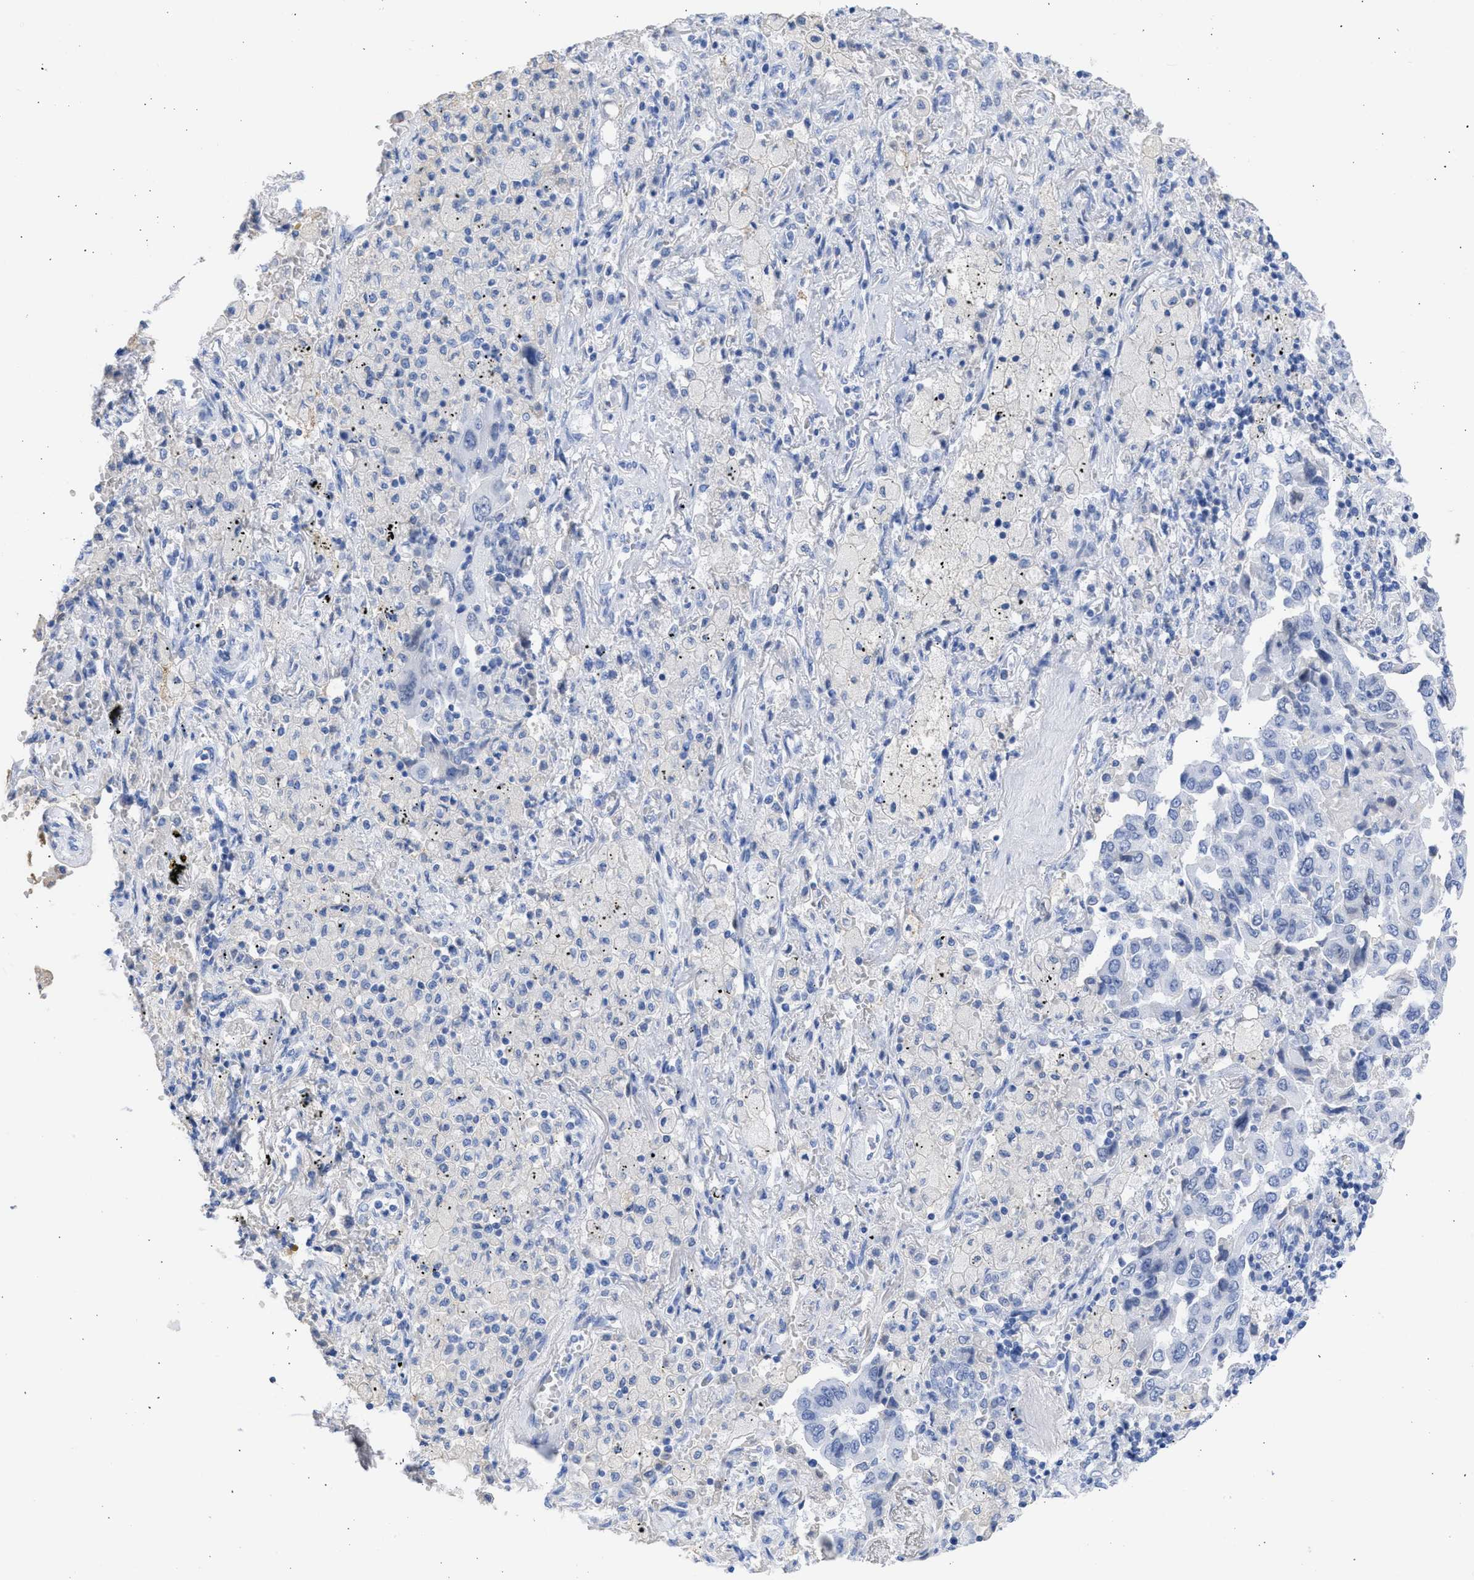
{"staining": {"intensity": "negative", "quantity": "none", "location": "none"}, "tissue": "lung cancer", "cell_type": "Tumor cells", "image_type": "cancer", "snomed": [{"axis": "morphology", "description": "Adenocarcinoma, NOS"}, {"axis": "topography", "description": "Lung"}], "caption": "DAB immunohistochemical staining of human lung adenocarcinoma exhibits no significant expression in tumor cells.", "gene": "RSPH1", "patient": {"sex": "female", "age": 65}}